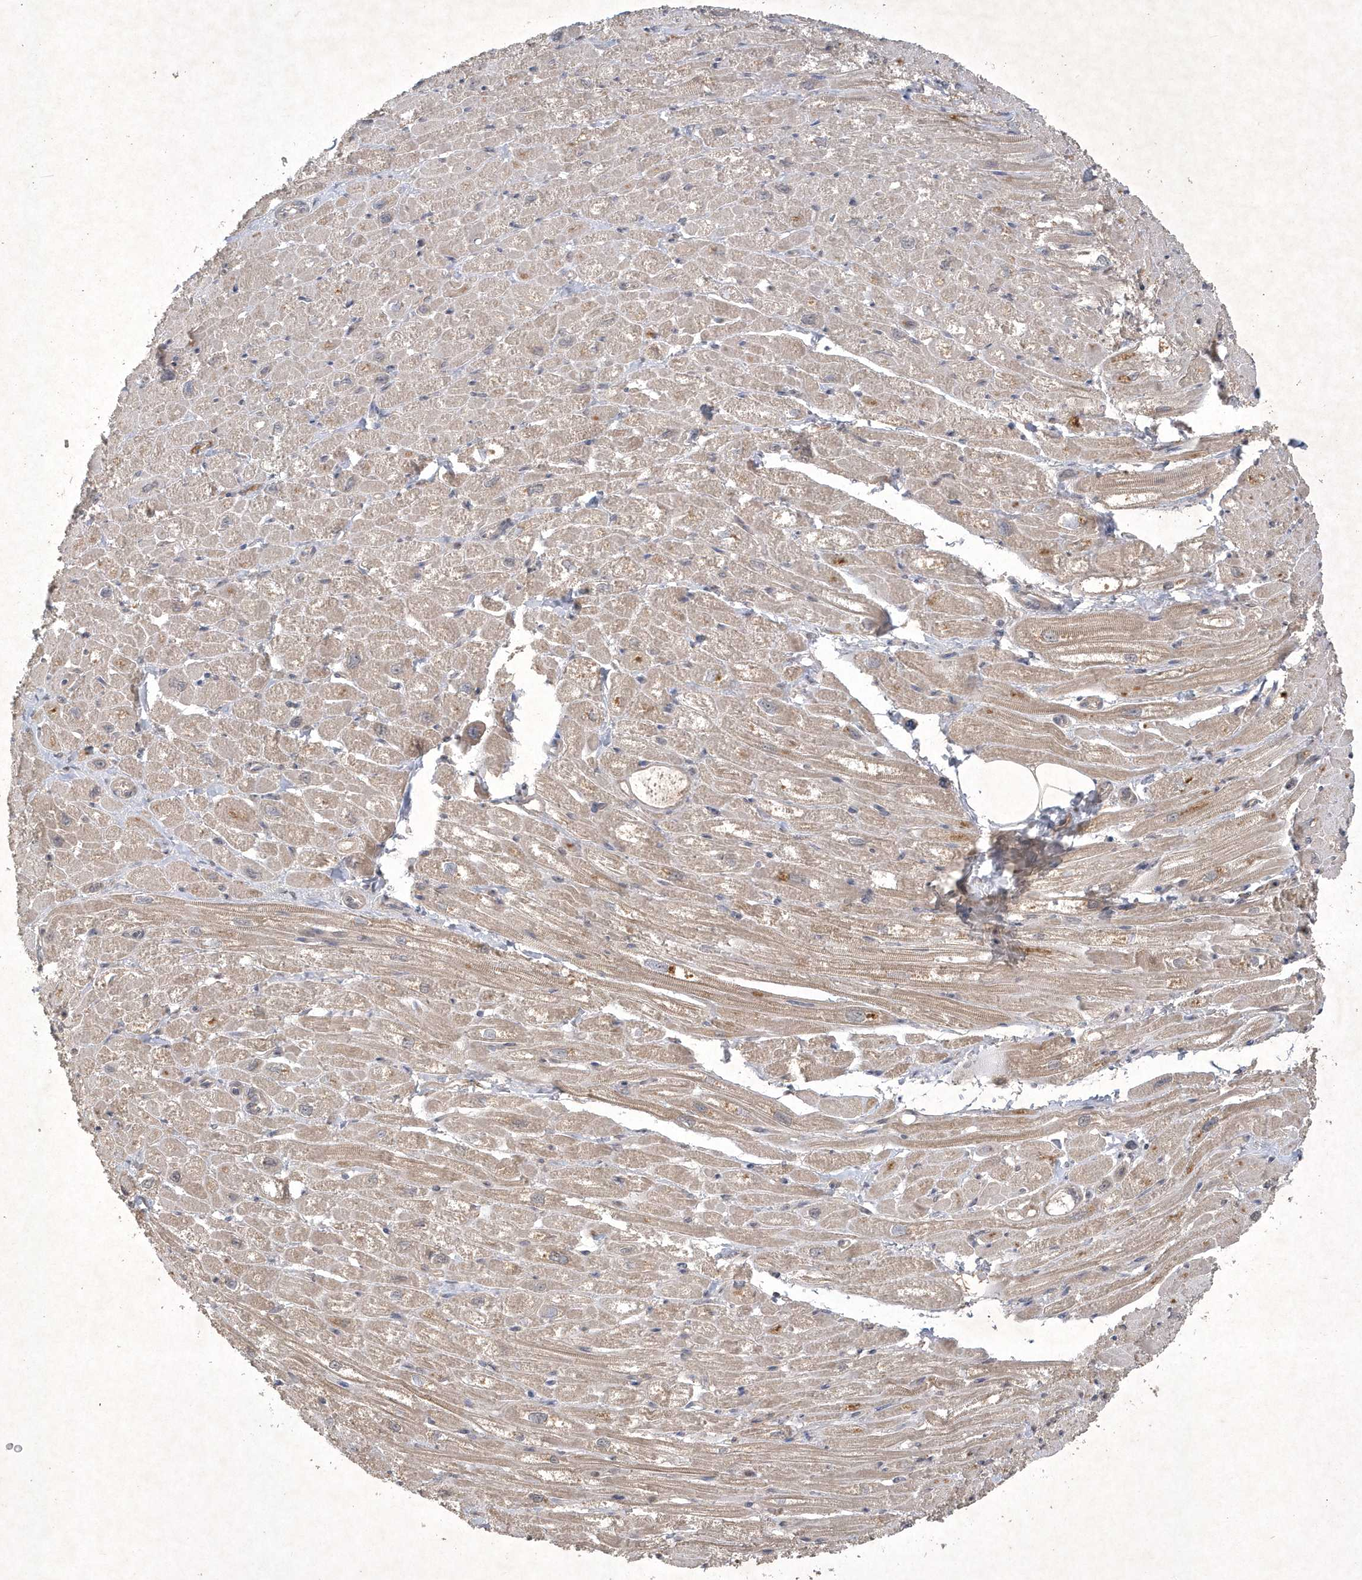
{"staining": {"intensity": "moderate", "quantity": "25%-75%", "location": "cytoplasmic/membranous"}, "tissue": "heart muscle", "cell_type": "Cardiomyocytes", "image_type": "normal", "snomed": [{"axis": "morphology", "description": "Normal tissue, NOS"}, {"axis": "topography", "description": "Heart"}], "caption": "Immunohistochemistry (IHC) photomicrograph of benign heart muscle: human heart muscle stained using IHC displays medium levels of moderate protein expression localized specifically in the cytoplasmic/membranous of cardiomyocytes, appearing as a cytoplasmic/membranous brown color.", "gene": "AKR7A2", "patient": {"sex": "male", "age": 50}}